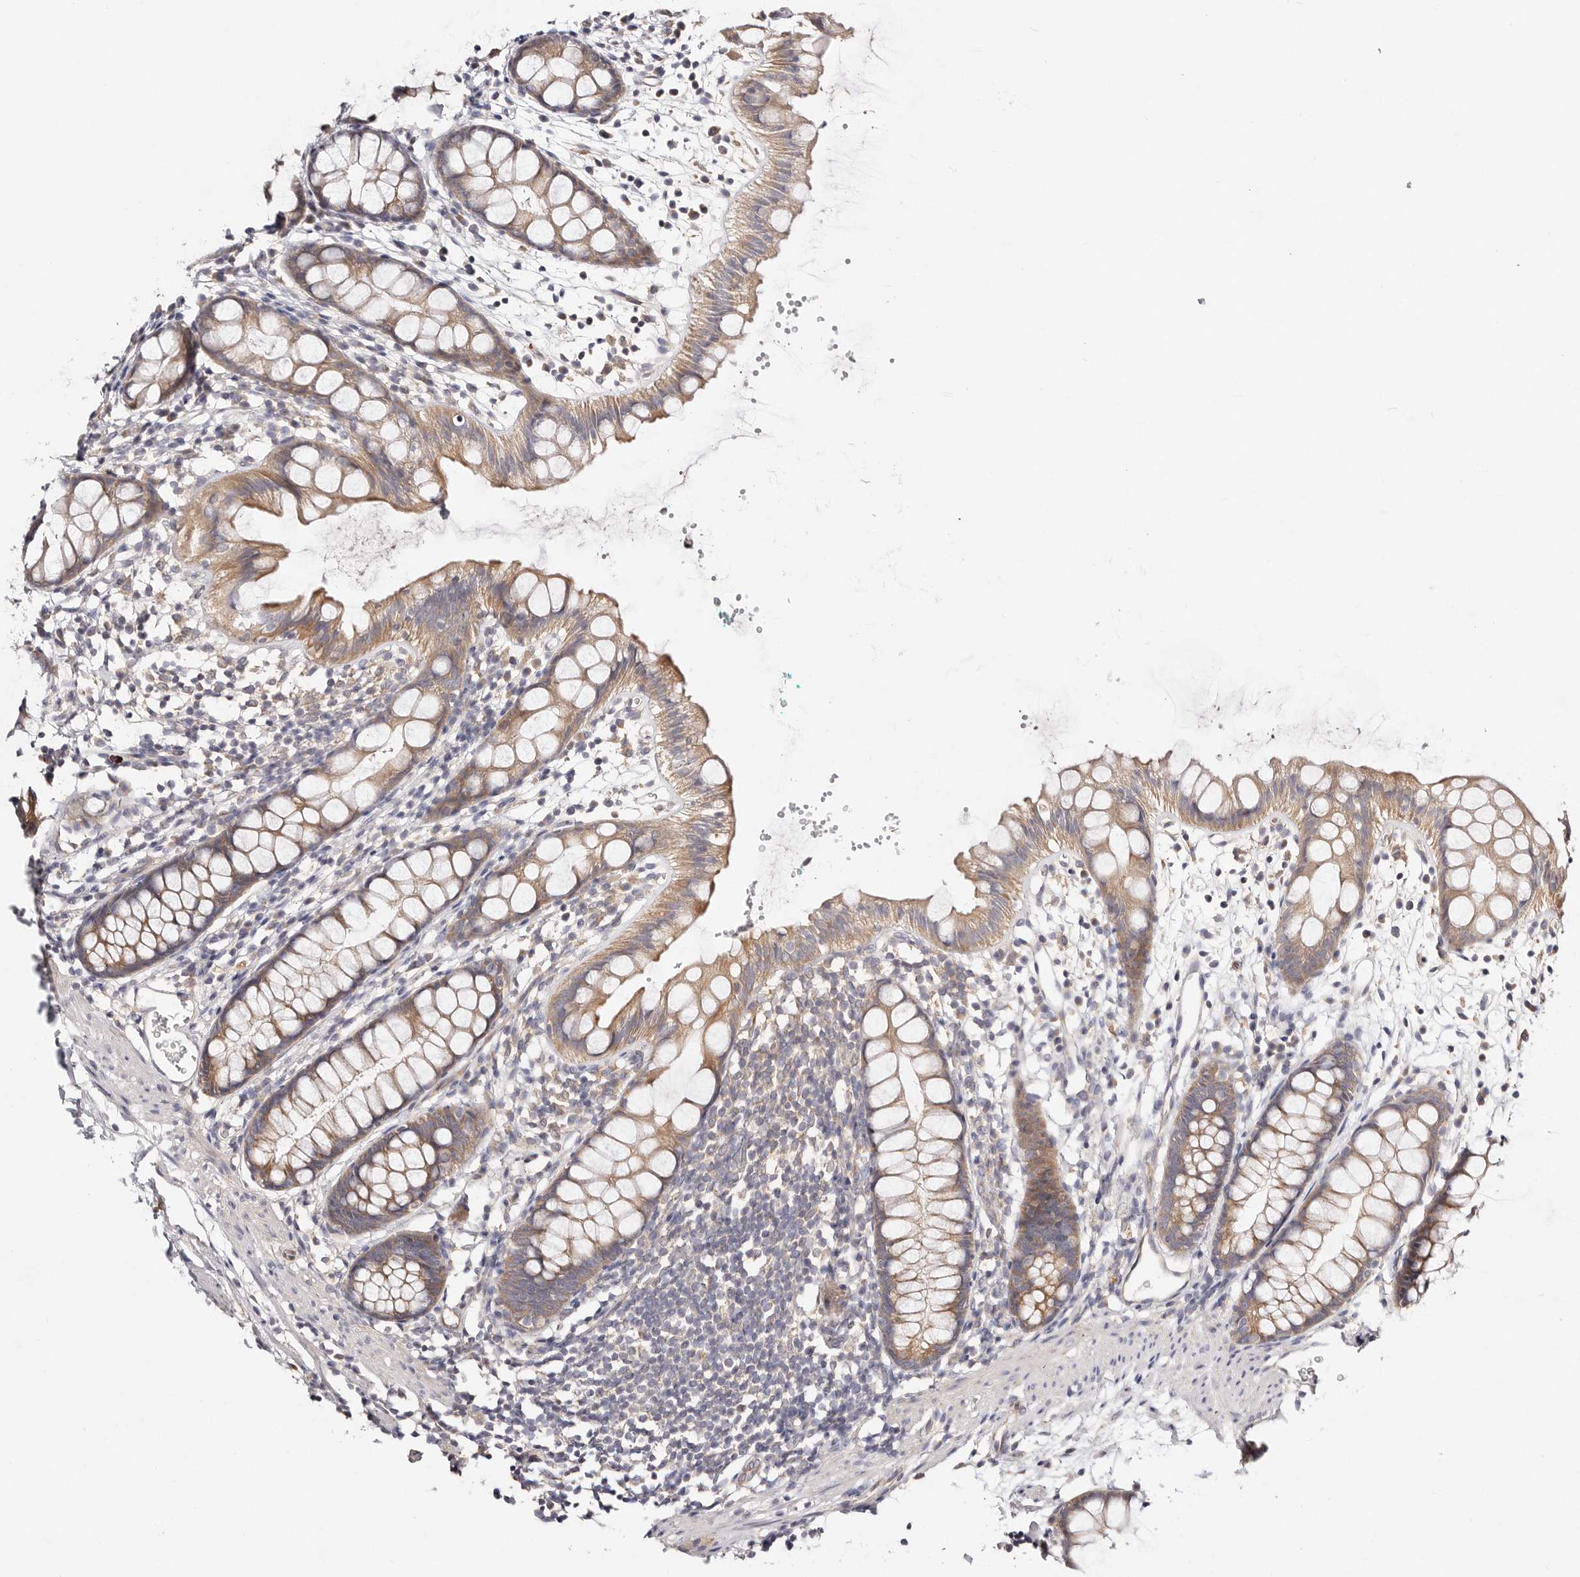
{"staining": {"intensity": "moderate", "quantity": ">75%", "location": "cytoplasmic/membranous"}, "tissue": "rectum", "cell_type": "Glandular cells", "image_type": "normal", "snomed": [{"axis": "morphology", "description": "Normal tissue, NOS"}, {"axis": "topography", "description": "Rectum"}], "caption": "The histopathology image exhibits a brown stain indicating the presence of a protein in the cytoplasmic/membranous of glandular cells in rectum. The protein of interest is stained brown, and the nuclei are stained in blue (DAB (3,3'-diaminobenzidine) IHC with brightfield microscopy, high magnification).", "gene": "VIPAS39", "patient": {"sex": "female", "age": 65}}